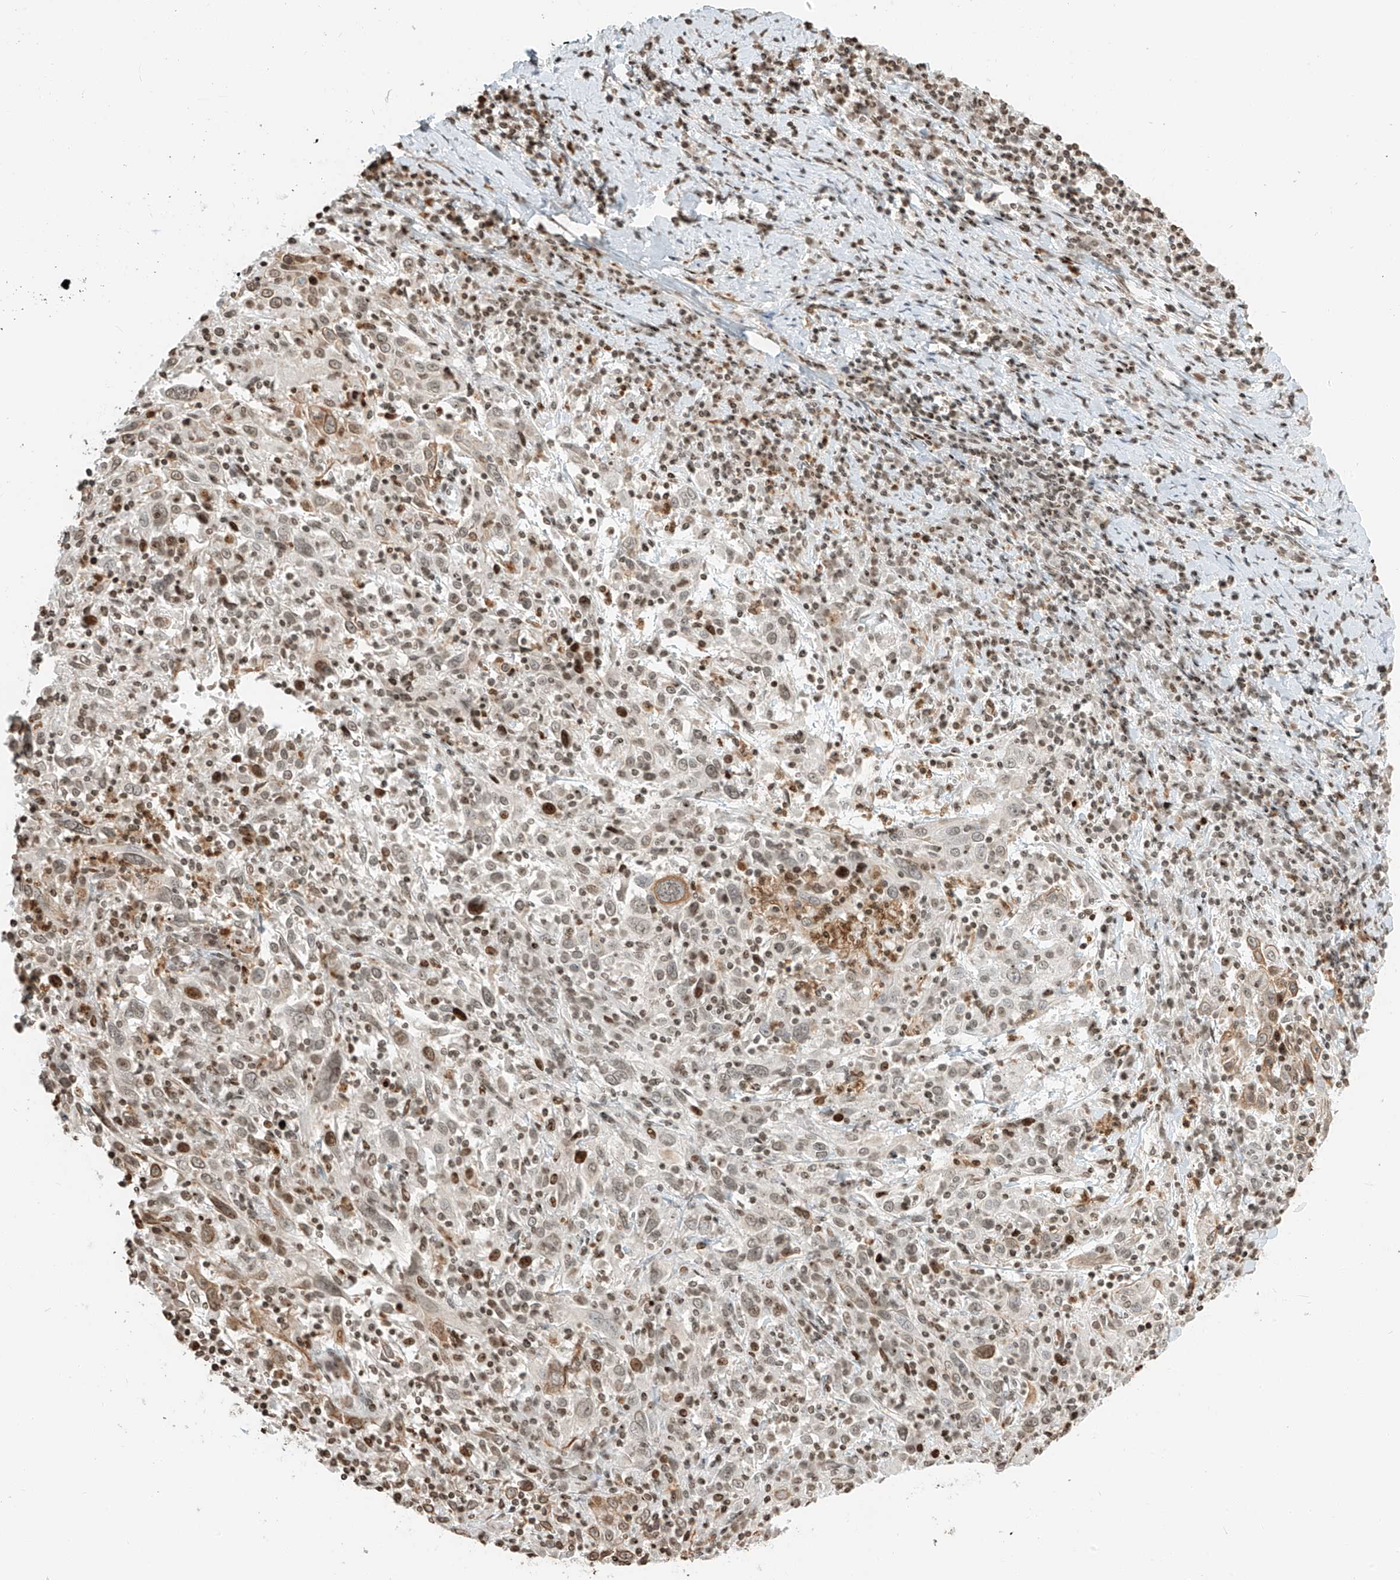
{"staining": {"intensity": "moderate", "quantity": ">75%", "location": "cytoplasmic/membranous,nuclear"}, "tissue": "cervical cancer", "cell_type": "Tumor cells", "image_type": "cancer", "snomed": [{"axis": "morphology", "description": "Squamous cell carcinoma, NOS"}, {"axis": "topography", "description": "Cervix"}], "caption": "About >75% of tumor cells in cervical cancer demonstrate moderate cytoplasmic/membranous and nuclear protein positivity as visualized by brown immunohistochemical staining.", "gene": "C17orf58", "patient": {"sex": "female", "age": 46}}